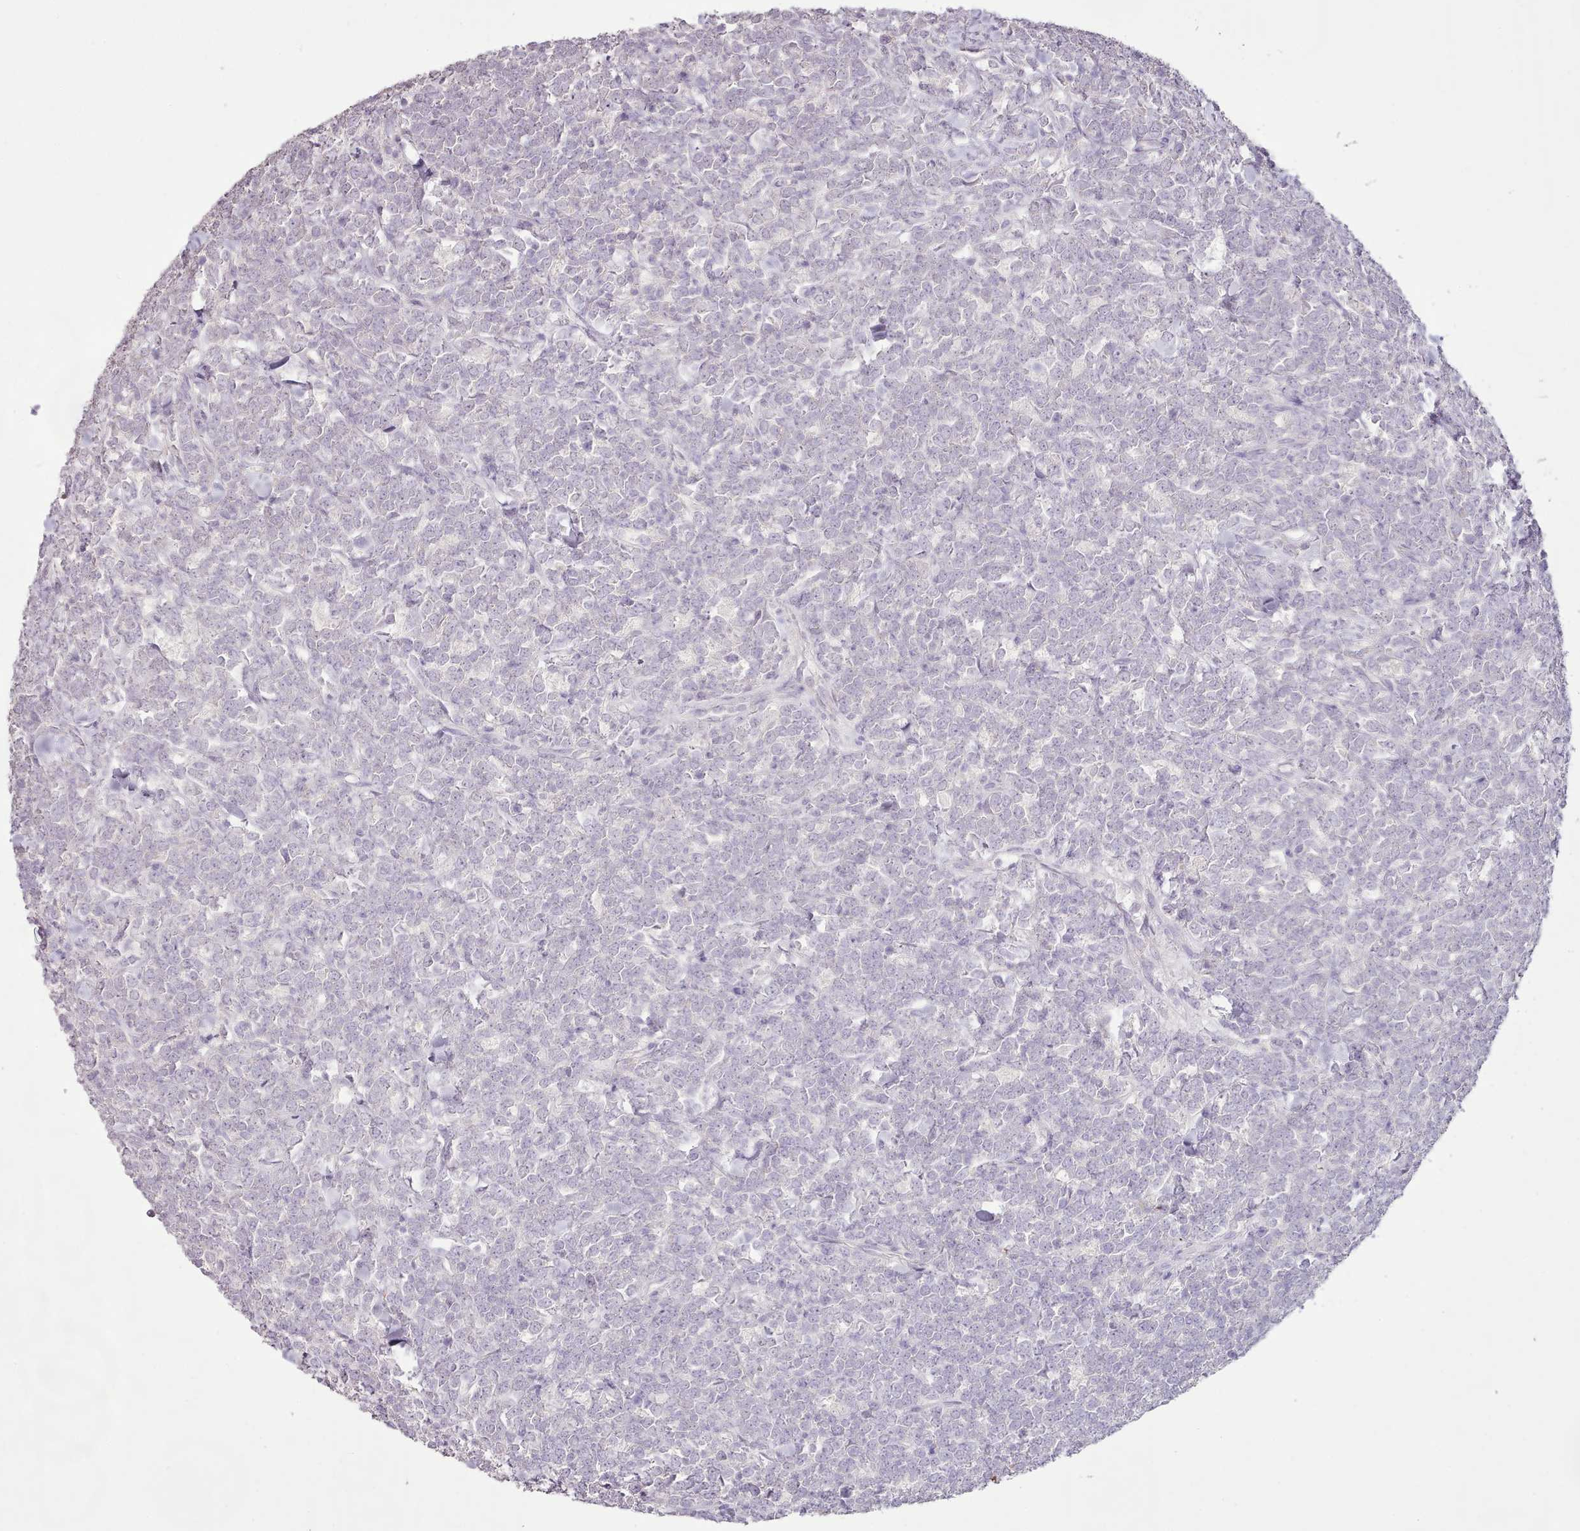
{"staining": {"intensity": "negative", "quantity": "none", "location": "none"}, "tissue": "lymphoma", "cell_type": "Tumor cells", "image_type": "cancer", "snomed": [{"axis": "morphology", "description": "Malignant lymphoma, non-Hodgkin's type, High grade"}, {"axis": "topography", "description": "Small intestine"}], "caption": "High magnification brightfield microscopy of malignant lymphoma, non-Hodgkin's type (high-grade) stained with DAB (3,3'-diaminobenzidine) (brown) and counterstained with hematoxylin (blue): tumor cells show no significant expression.", "gene": "BLOC1S2", "patient": {"sex": "male", "age": 8}}